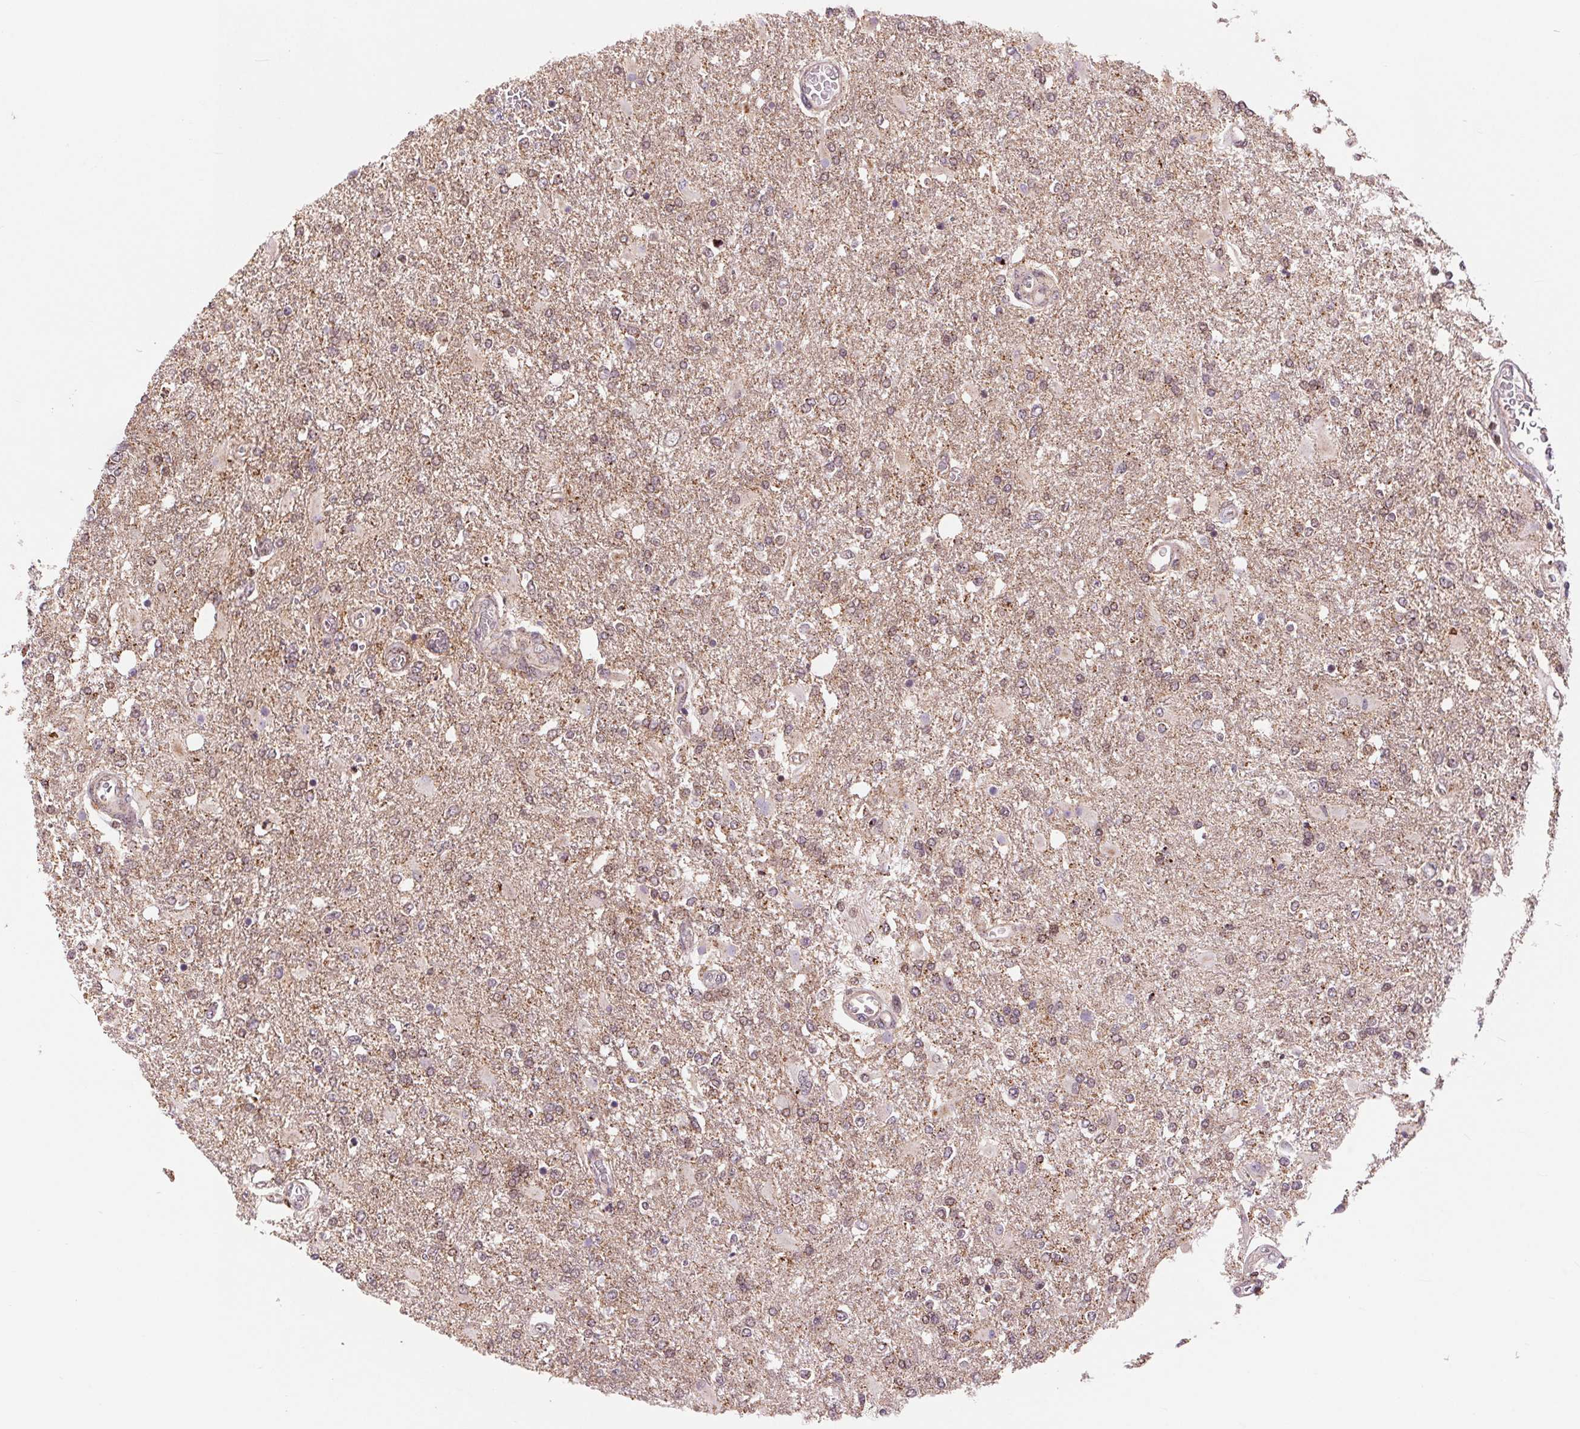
{"staining": {"intensity": "weak", "quantity": "25%-75%", "location": "cytoplasmic/membranous"}, "tissue": "glioma", "cell_type": "Tumor cells", "image_type": "cancer", "snomed": [{"axis": "morphology", "description": "Glioma, malignant, High grade"}, {"axis": "topography", "description": "Cerebral cortex"}], "caption": "A low amount of weak cytoplasmic/membranous staining is identified in approximately 25%-75% of tumor cells in glioma tissue.", "gene": "CHMP4B", "patient": {"sex": "male", "age": 79}}